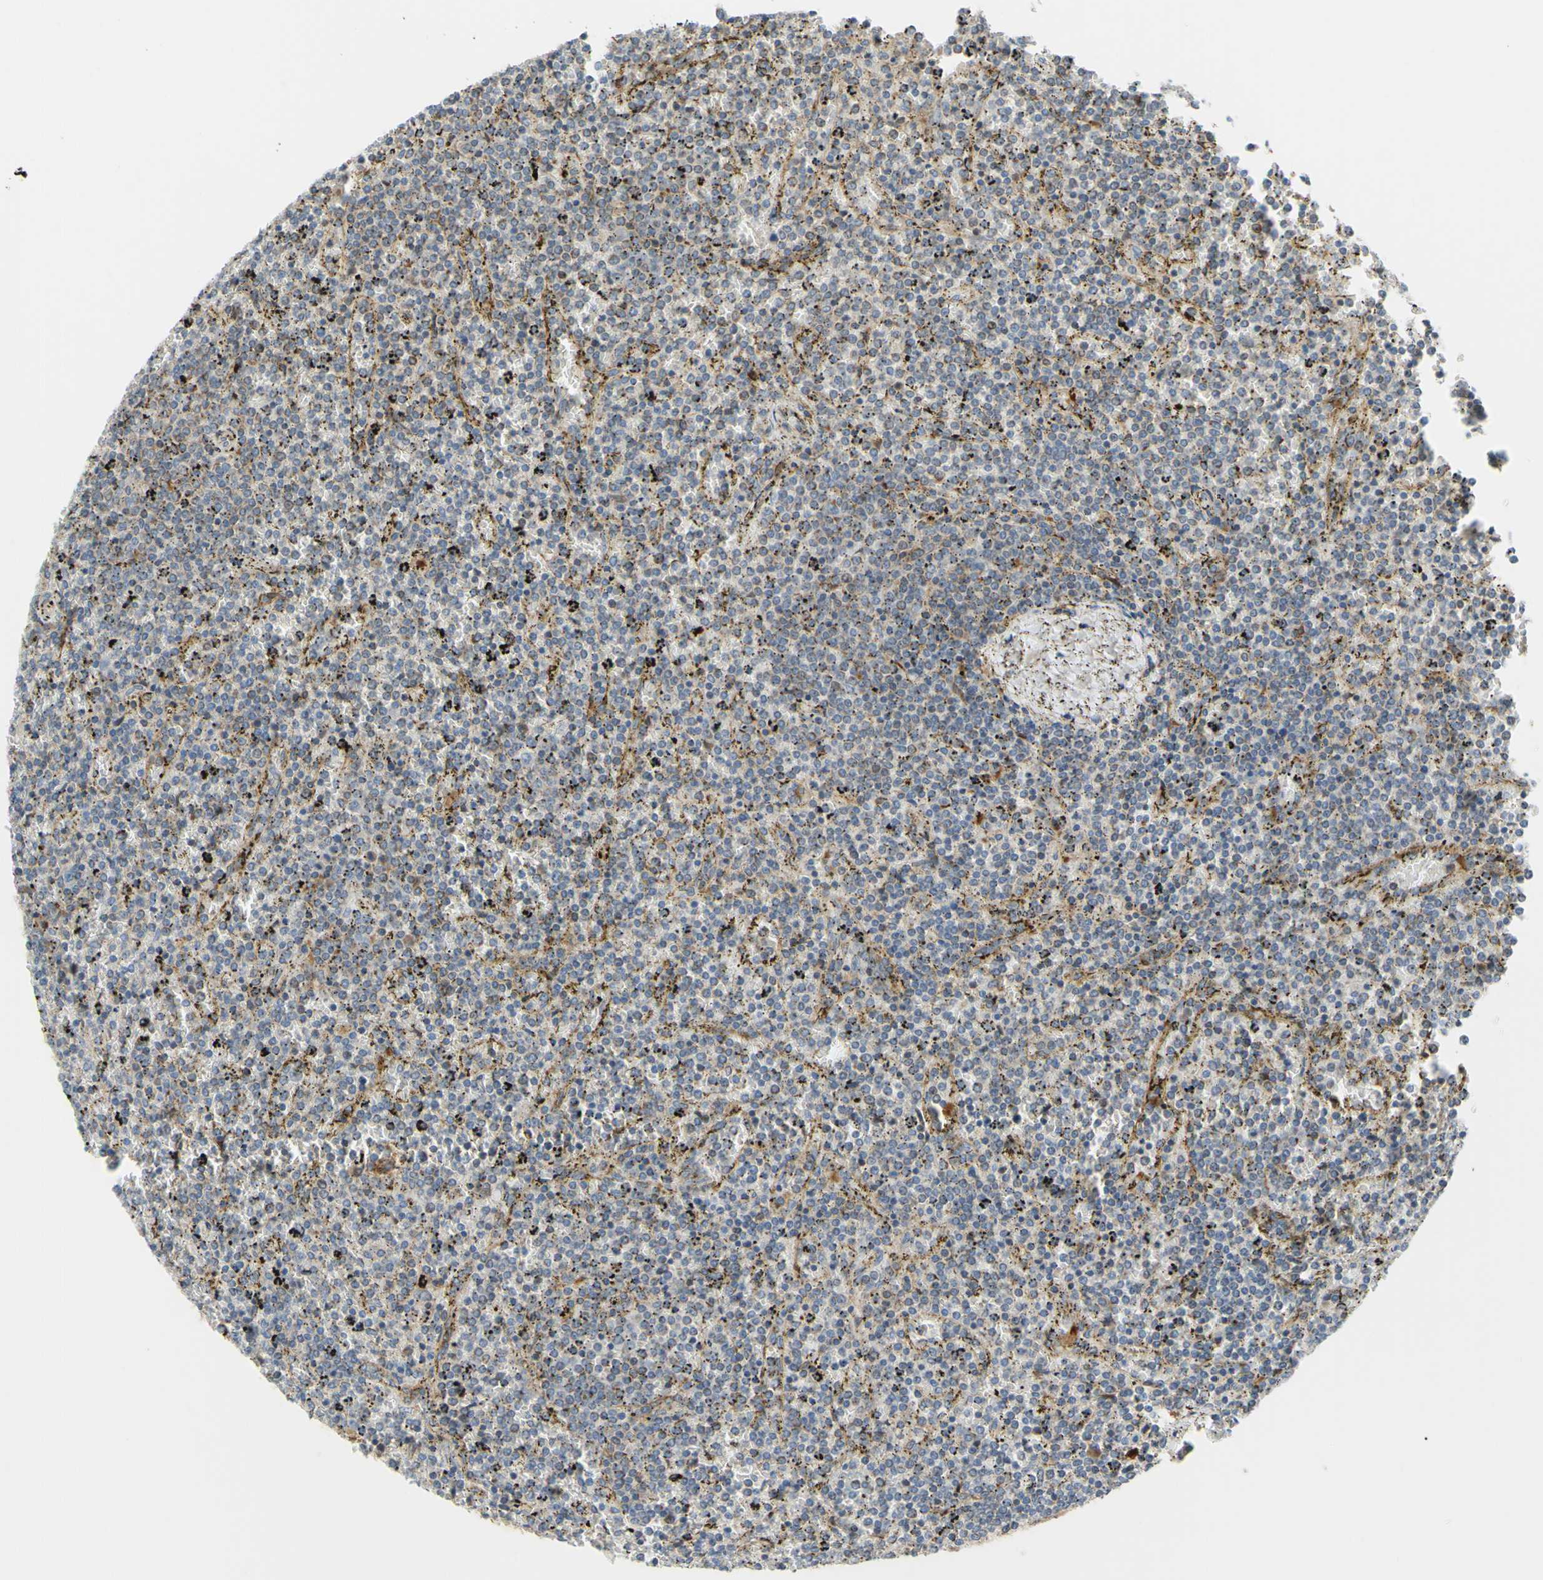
{"staining": {"intensity": "negative", "quantity": "none", "location": "none"}, "tissue": "lymphoma", "cell_type": "Tumor cells", "image_type": "cancer", "snomed": [{"axis": "morphology", "description": "Malignant lymphoma, non-Hodgkin's type, Low grade"}, {"axis": "topography", "description": "Spleen"}], "caption": "Protein analysis of lymphoma displays no significant staining in tumor cells.", "gene": "PRAF2", "patient": {"sex": "female", "age": 77}}